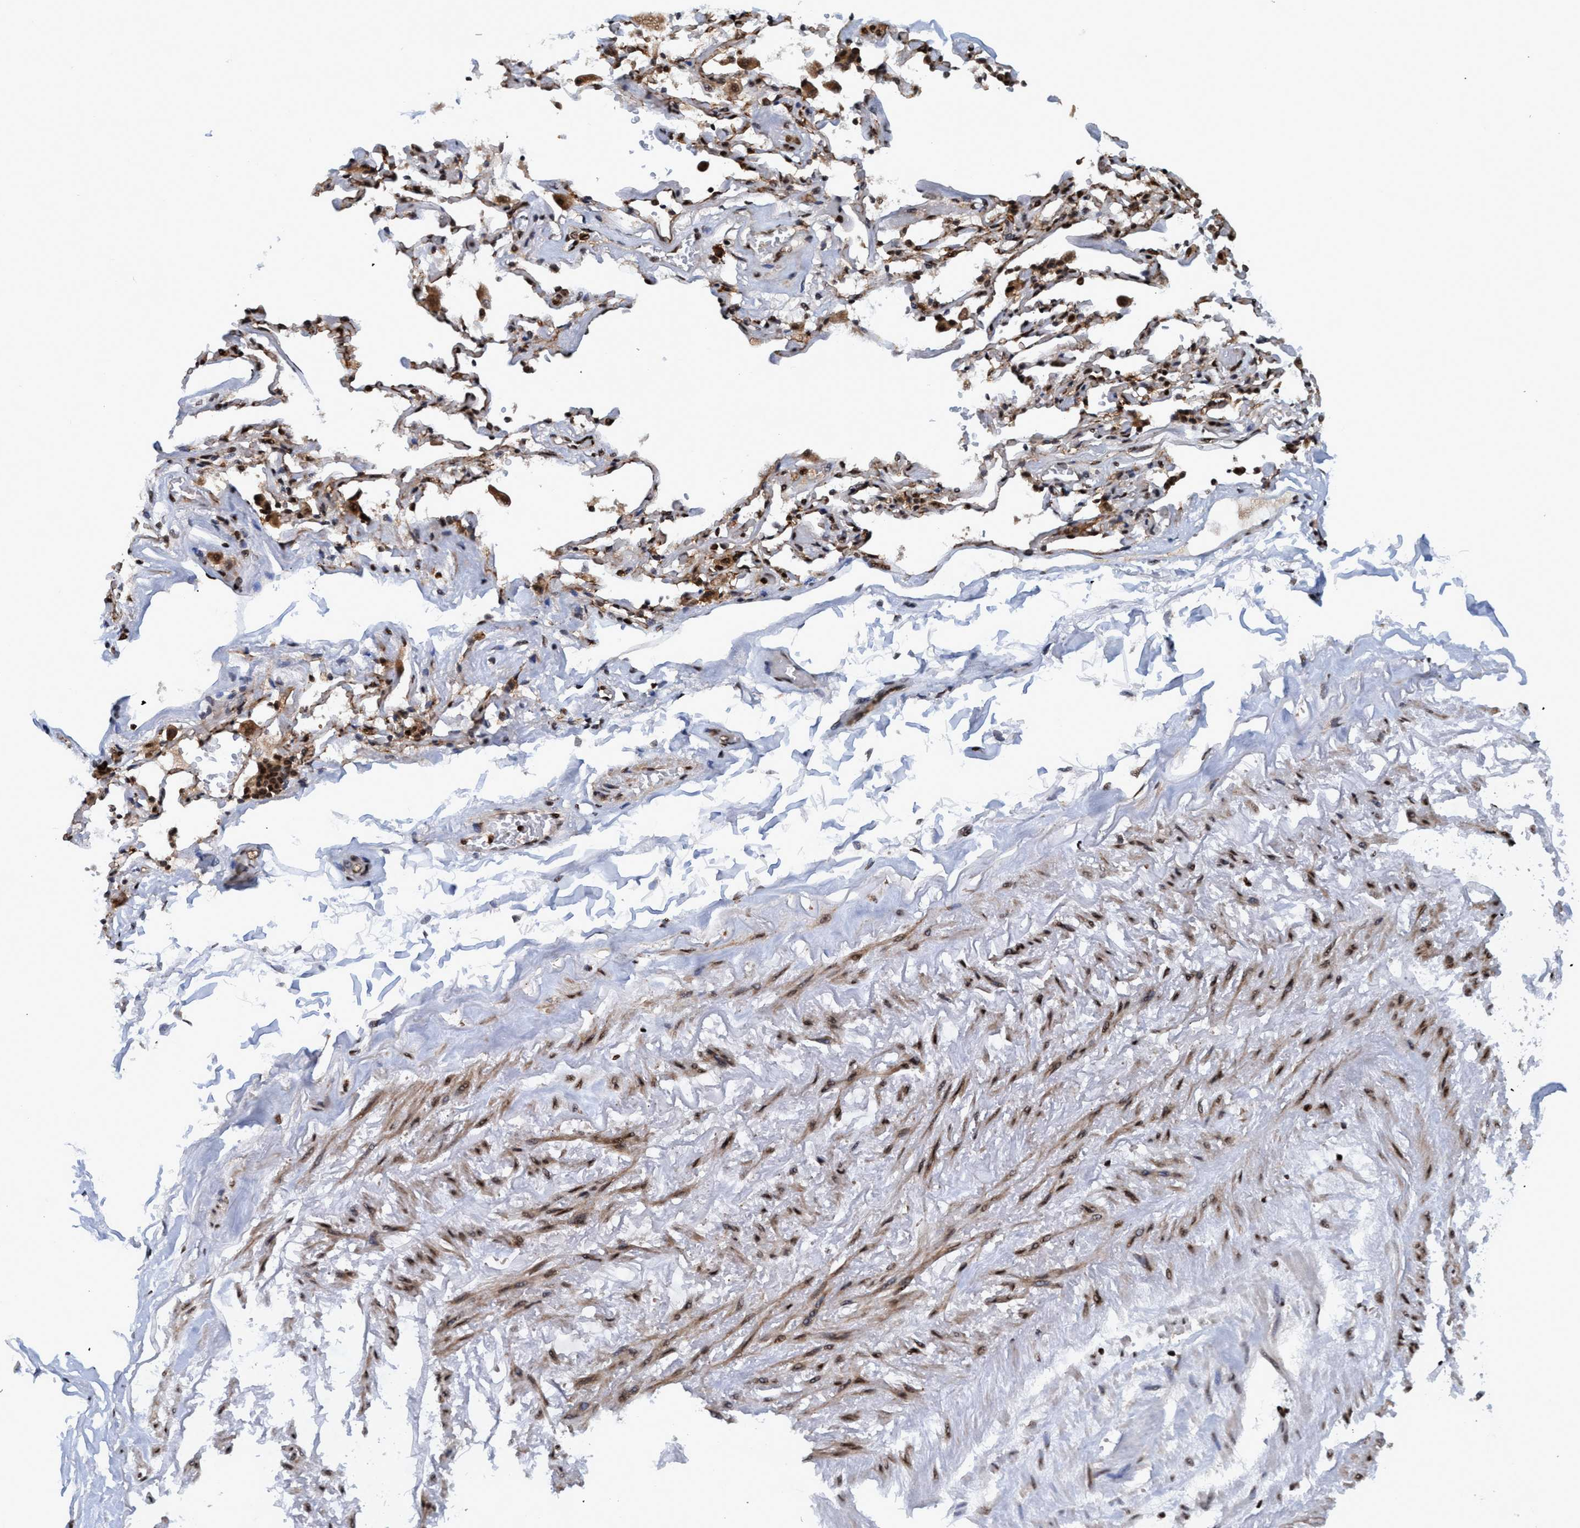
{"staining": {"intensity": "strong", "quantity": ">75%", "location": "nuclear"}, "tissue": "adipose tissue", "cell_type": "Adipocytes", "image_type": "normal", "snomed": [{"axis": "morphology", "description": "Normal tissue, NOS"}, {"axis": "topography", "description": "Cartilage tissue"}, {"axis": "topography", "description": "Lung"}], "caption": "Normal adipose tissue demonstrates strong nuclear expression in approximately >75% of adipocytes, visualized by immunohistochemistry.", "gene": "TOPBP1", "patient": {"sex": "female", "age": 77}}